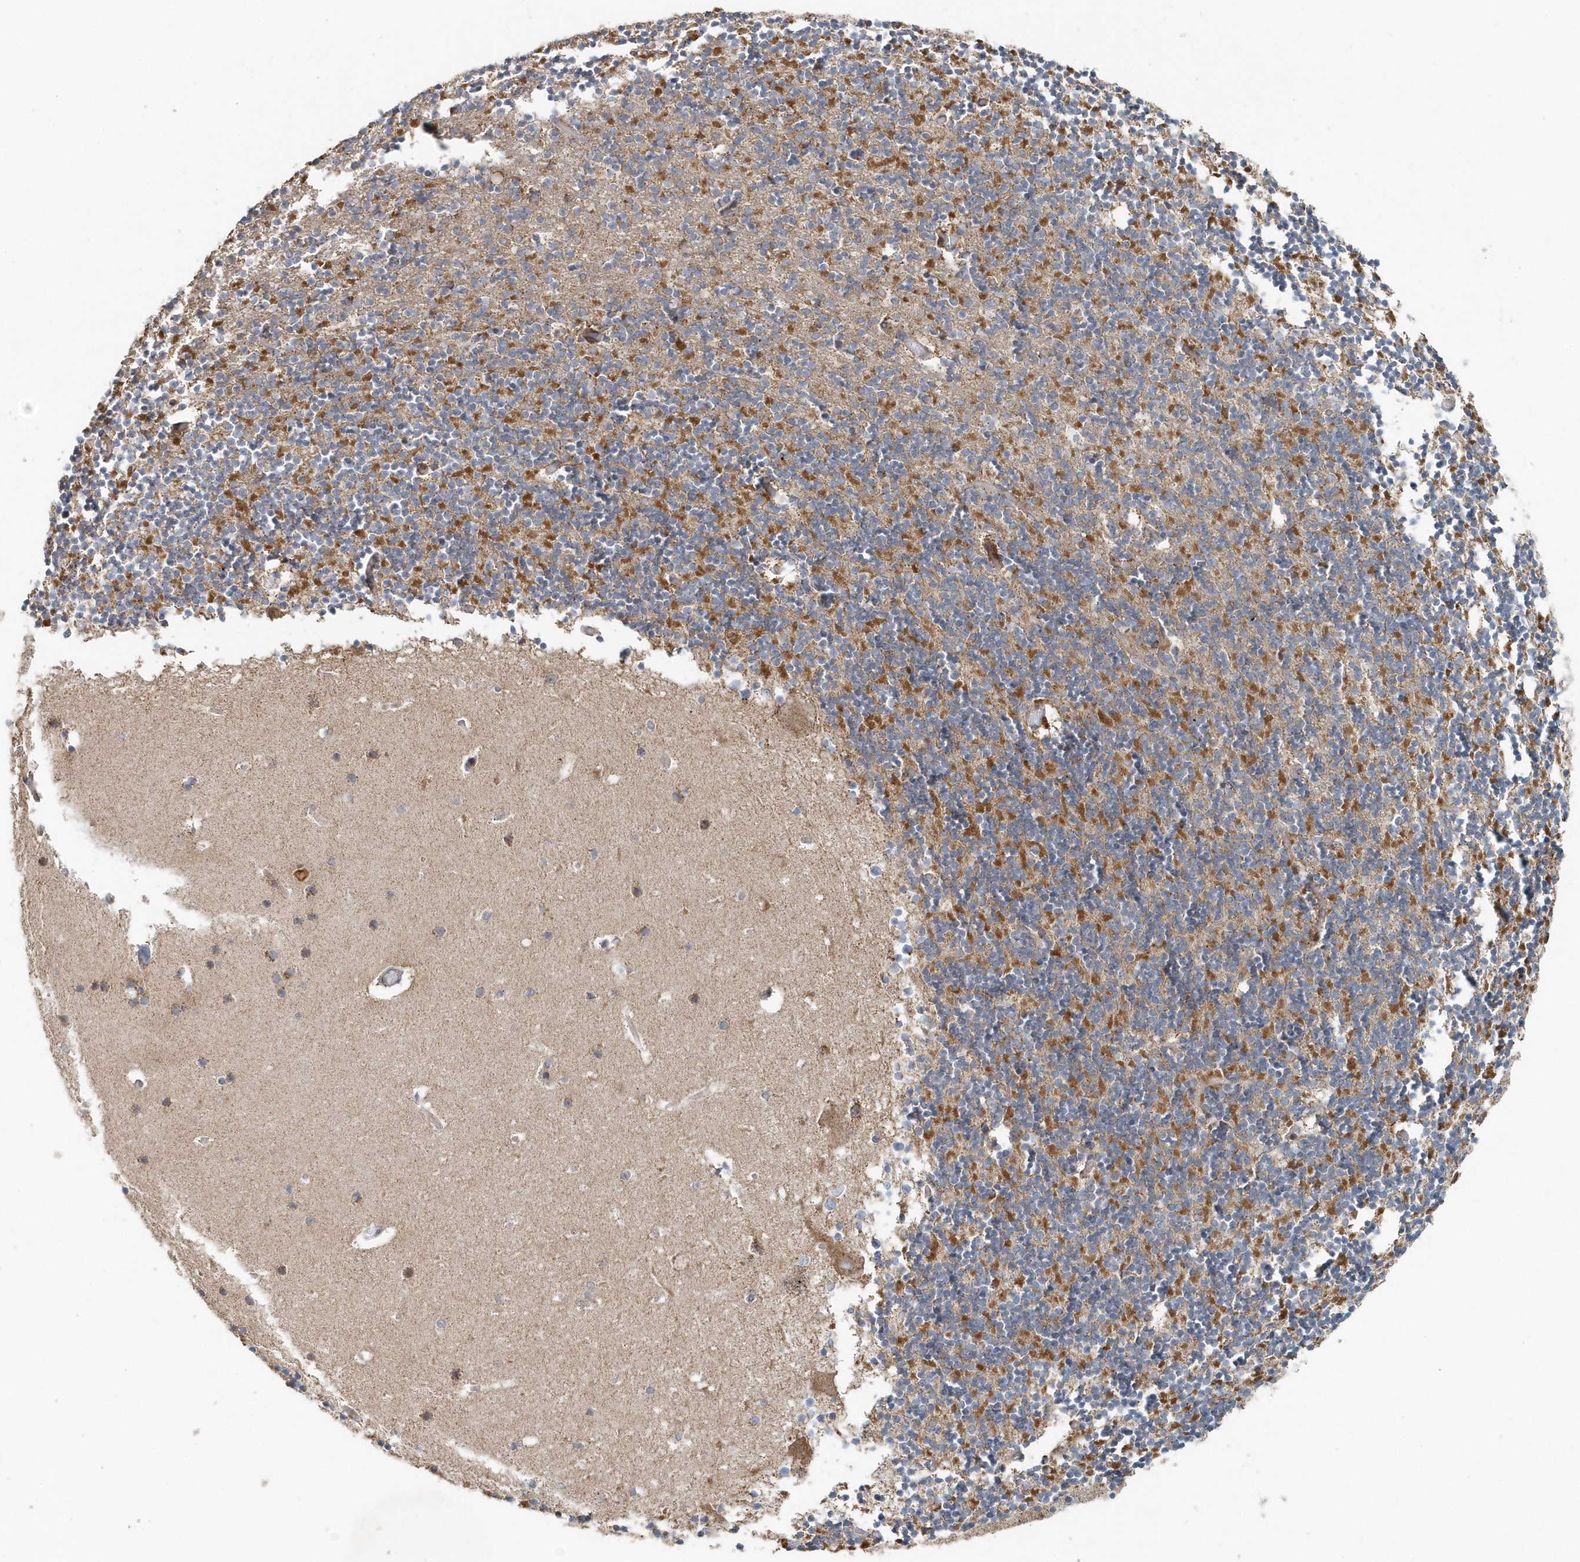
{"staining": {"intensity": "moderate", "quantity": "25%-75%", "location": "cytoplasmic/membranous"}, "tissue": "cerebellum", "cell_type": "Cells in granular layer", "image_type": "normal", "snomed": [{"axis": "morphology", "description": "Normal tissue, NOS"}, {"axis": "topography", "description": "Cerebellum"}], "caption": "The image reveals staining of unremarkable cerebellum, revealing moderate cytoplasmic/membranous protein expression (brown color) within cells in granular layer.", "gene": "MMUT", "patient": {"sex": "male", "age": 57}}